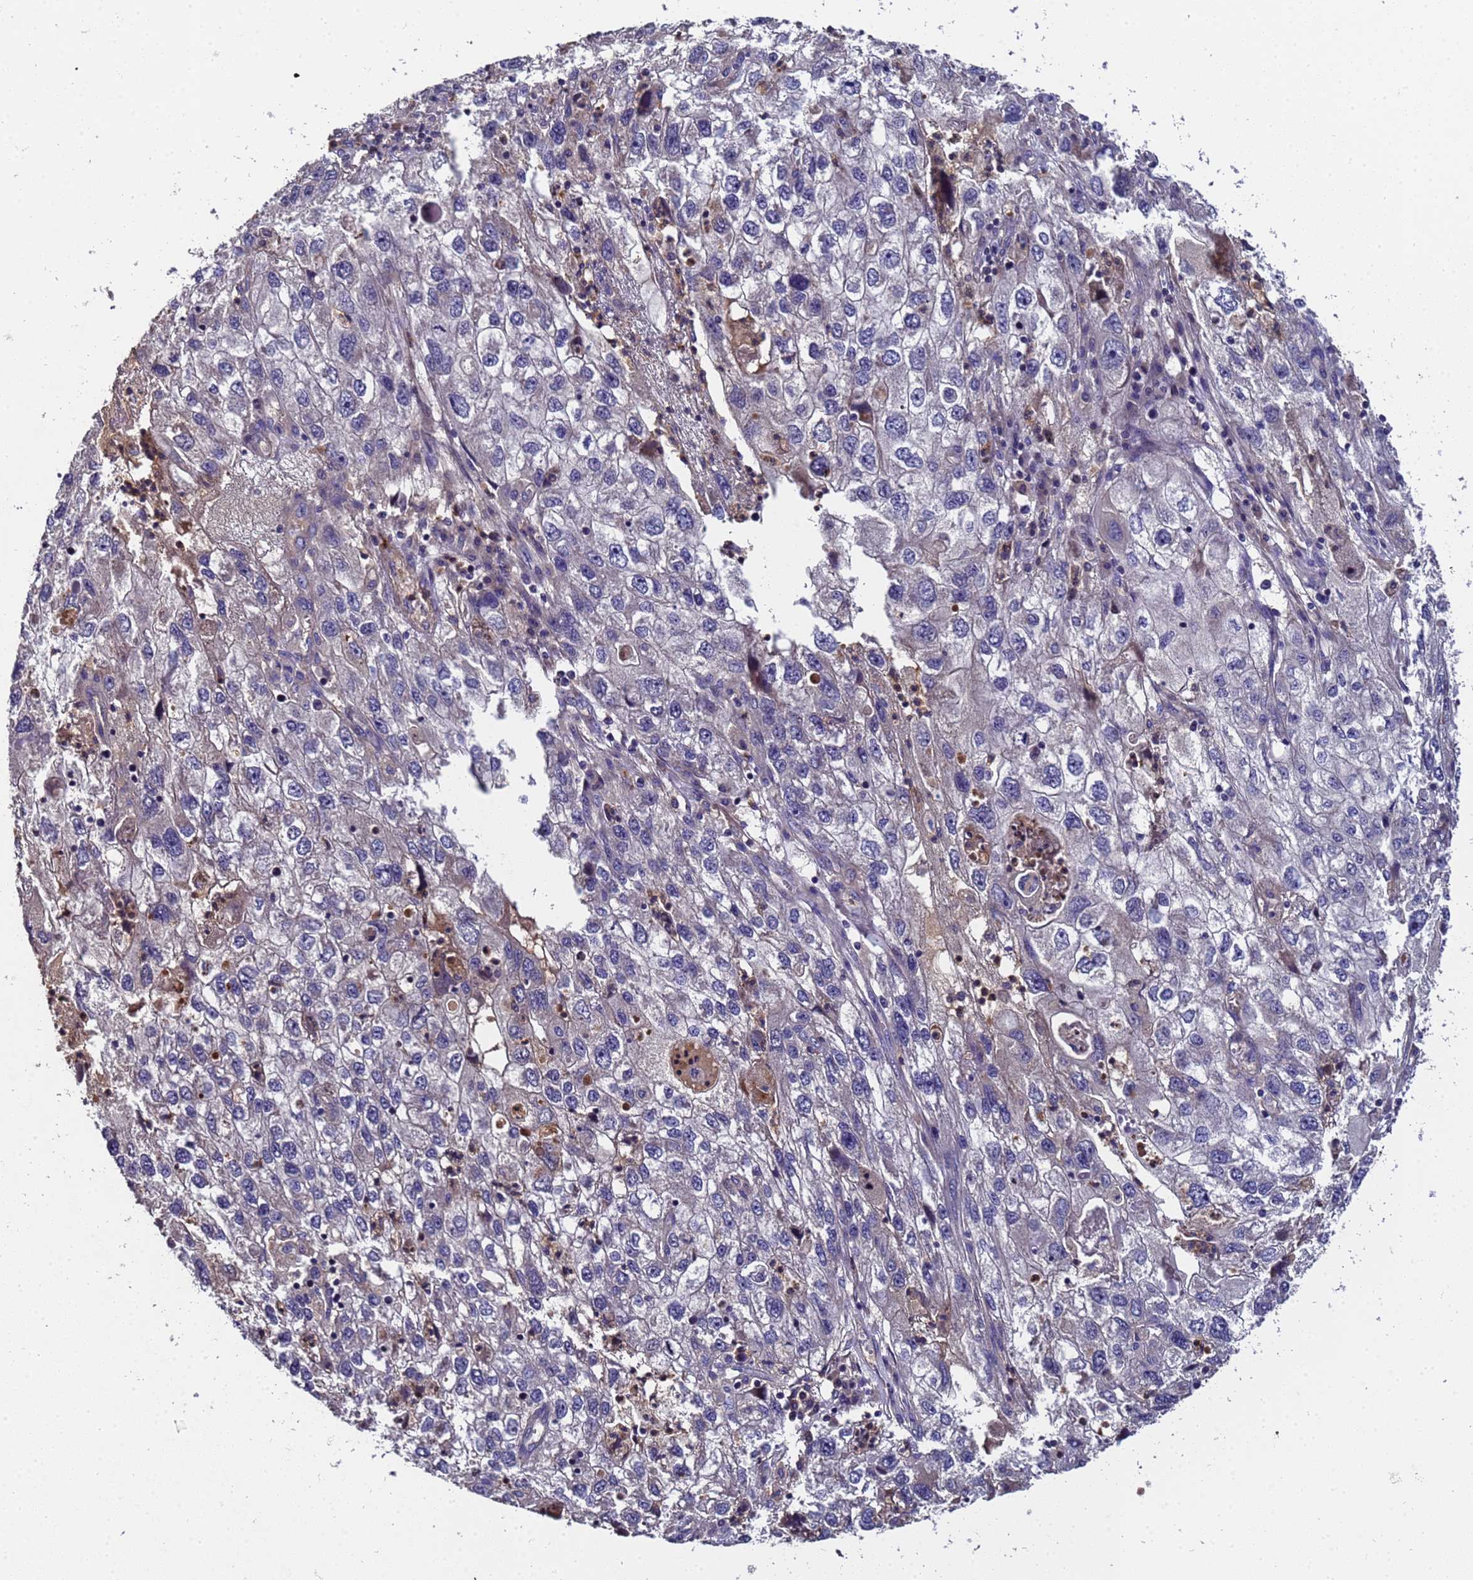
{"staining": {"intensity": "negative", "quantity": "none", "location": "none"}, "tissue": "endometrial cancer", "cell_type": "Tumor cells", "image_type": "cancer", "snomed": [{"axis": "morphology", "description": "Adenocarcinoma, NOS"}, {"axis": "topography", "description": "Endometrium"}], "caption": "Endometrial adenocarcinoma was stained to show a protein in brown. There is no significant positivity in tumor cells.", "gene": "GSTCD", "patient": {"sex": "female", "age": 49}}